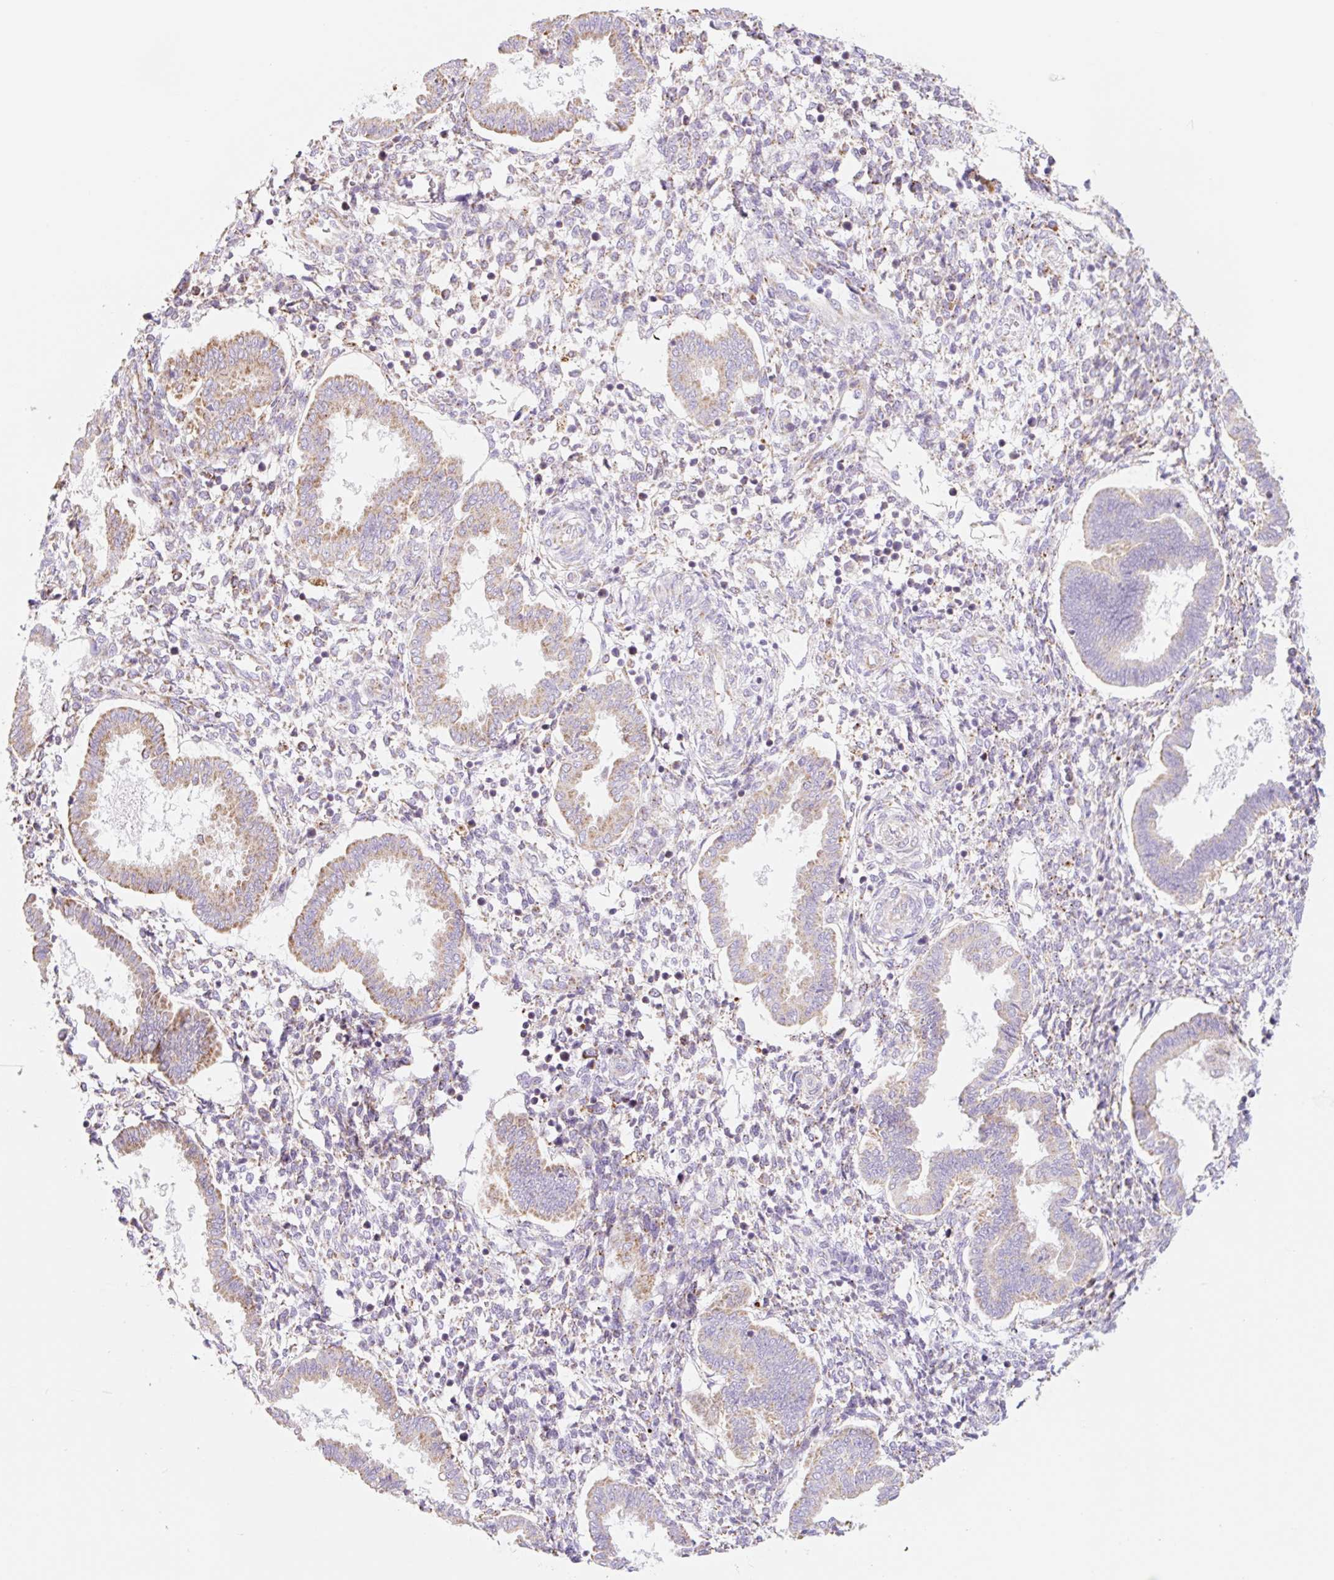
{"staining": {"intensity": "negative", "quantity": "none", "location": "none"}, "tissue": "endometrium", "cell_type": "Cells in endometrial stroma", "image_type": "normal", "snomed": [{"axis": "morphology", "description": "Normal tissue, NOS"}, {"axis": "topography", "description": "Endometrium"}], "caption": "There is no significant staining in cells in endometrial stroma of endometrium. (DAB immunohistochemistry, high magnification).", "gene": "CLEC3A", "patient": {"sex": "female", "age": 24}}